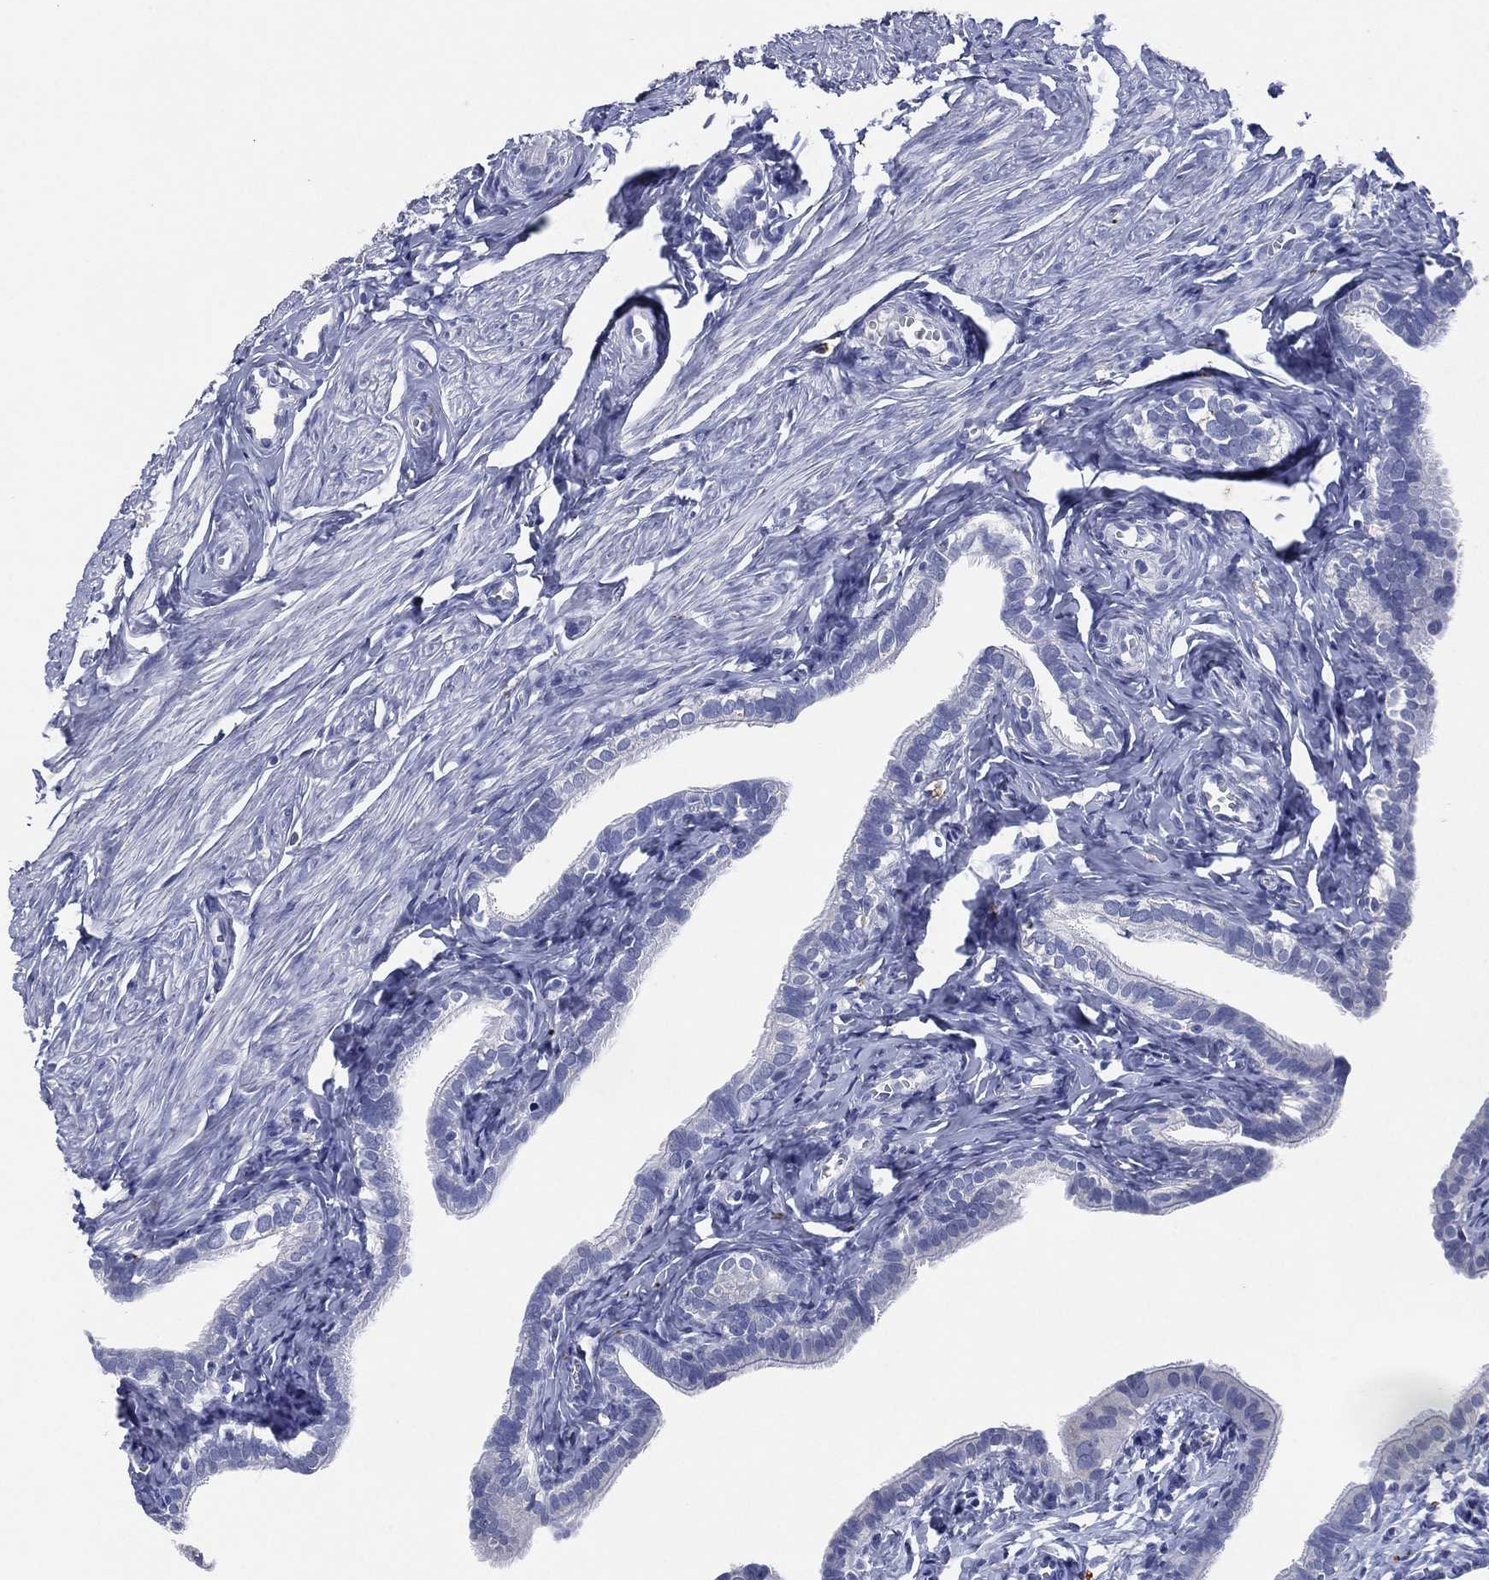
{"staining": {"intensity": "negative", "quantity": "none", "location": "none"}, "tissue": "fallopian tube", "cell_type": "Glandular cells", "image_type": "normal", "snomed": [{"axis": "morphology", "description": "Normal tissue, NOS"}, {"axis": "topography", "description": "Fallopian tube"}], "caption": "Image shows no significant protein positivity in glandular cells of benign fallopian tube.", "gene": "FSCN2", "patient": {"sex": "female", "age": 41}}